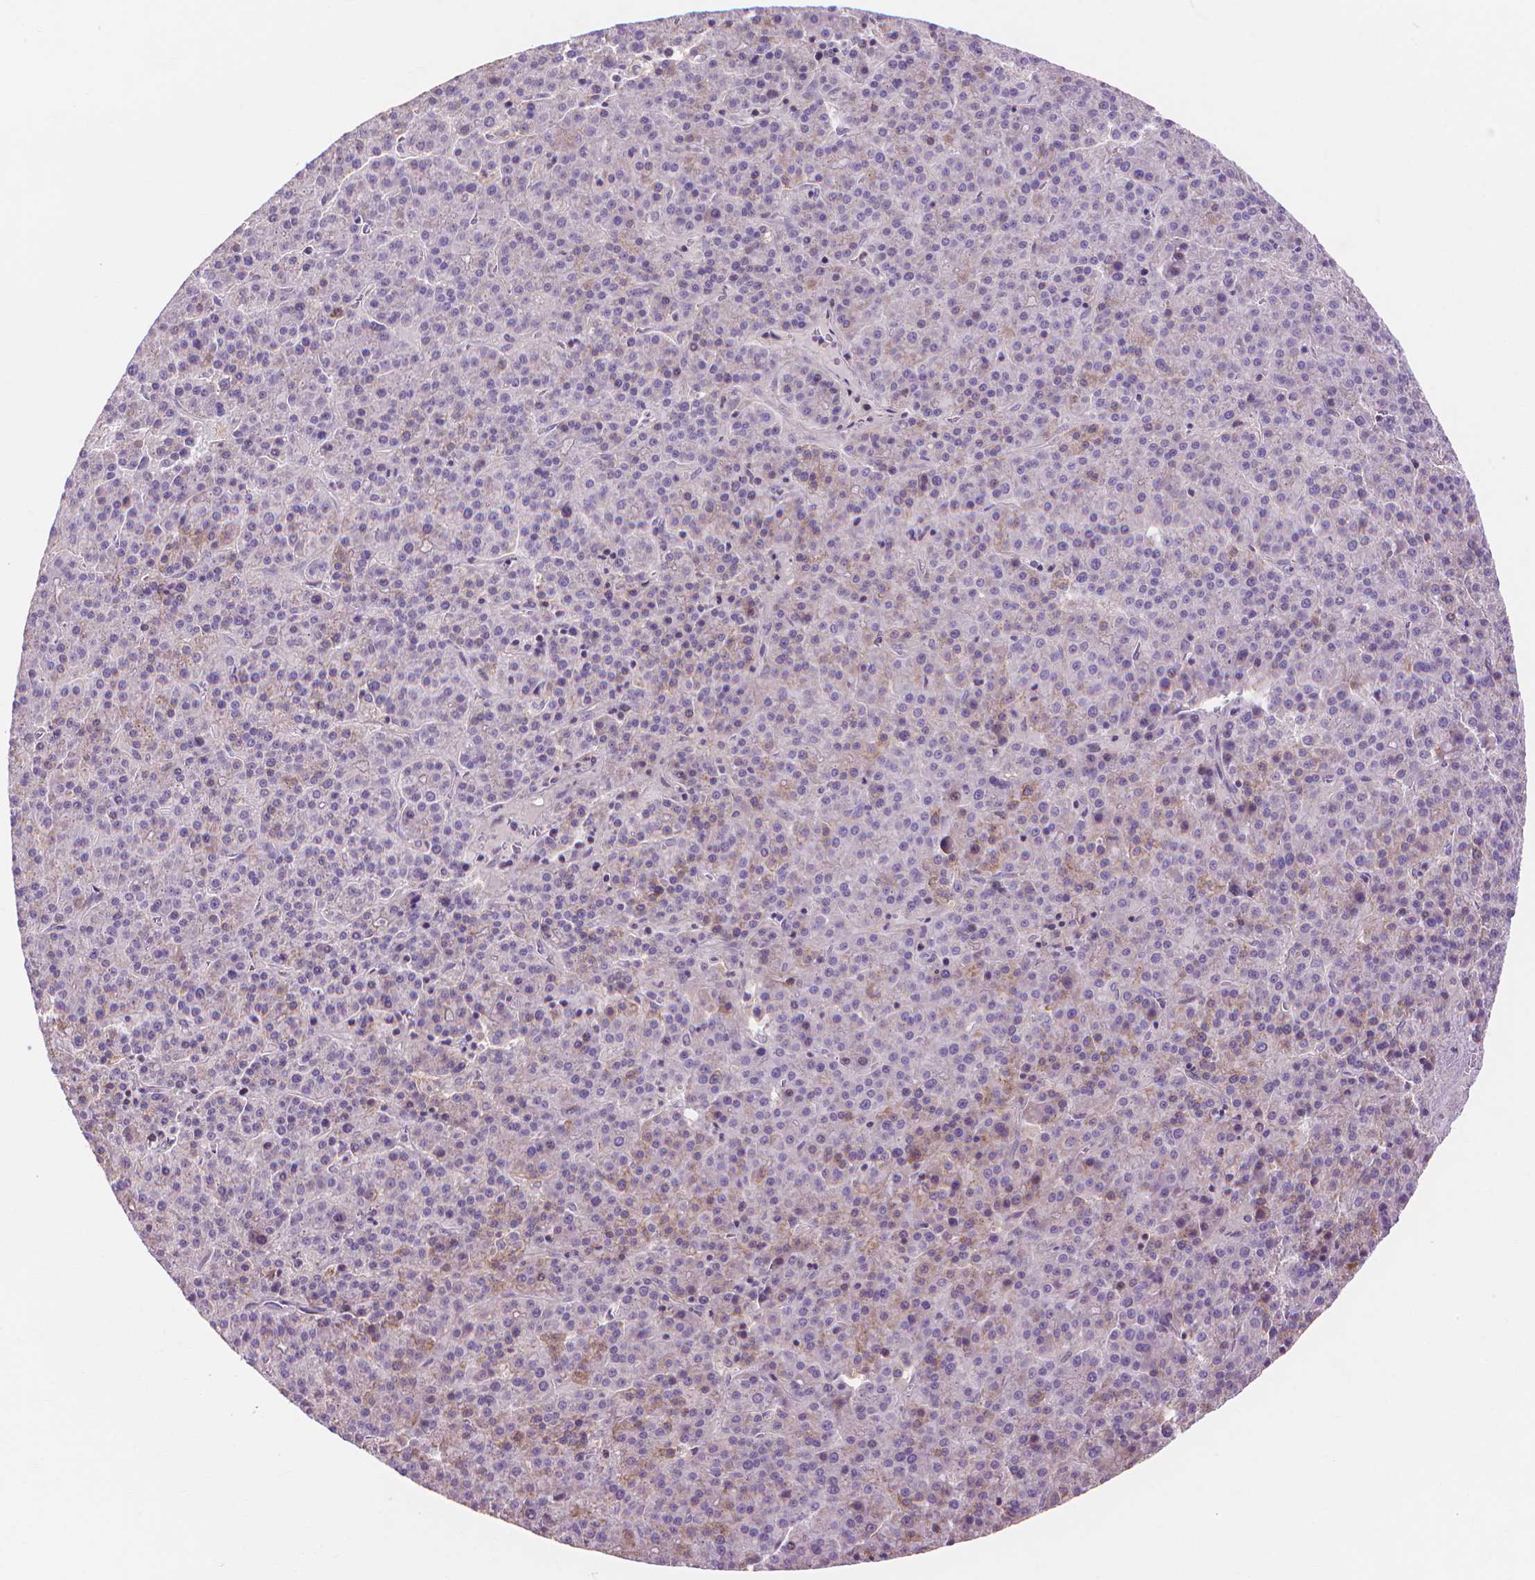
{"staining": {"intensity": "weak", "quantity": "<25%", "location": "cytoplasmic/membranous"}, "tissue": "liver cancer", "cell_type": "Tumor cells", "image_type": "cancer", "snomed": [{"axis": "morphology", "description": "Carcinoma, Hepatocellular, NOS"}, {"axis": "topography", "description": "Liver"}], "caption": "Immunohistochemical staining of hepatocellular carcinoma (liver) reveals no significant positivity in tumor cells. (DAB immunohistochemistry (IHC) visualized using brightfield microscopy, high magnification).", "gene": "PRDM13", "patient": {"sex": "female", "age": 58}}